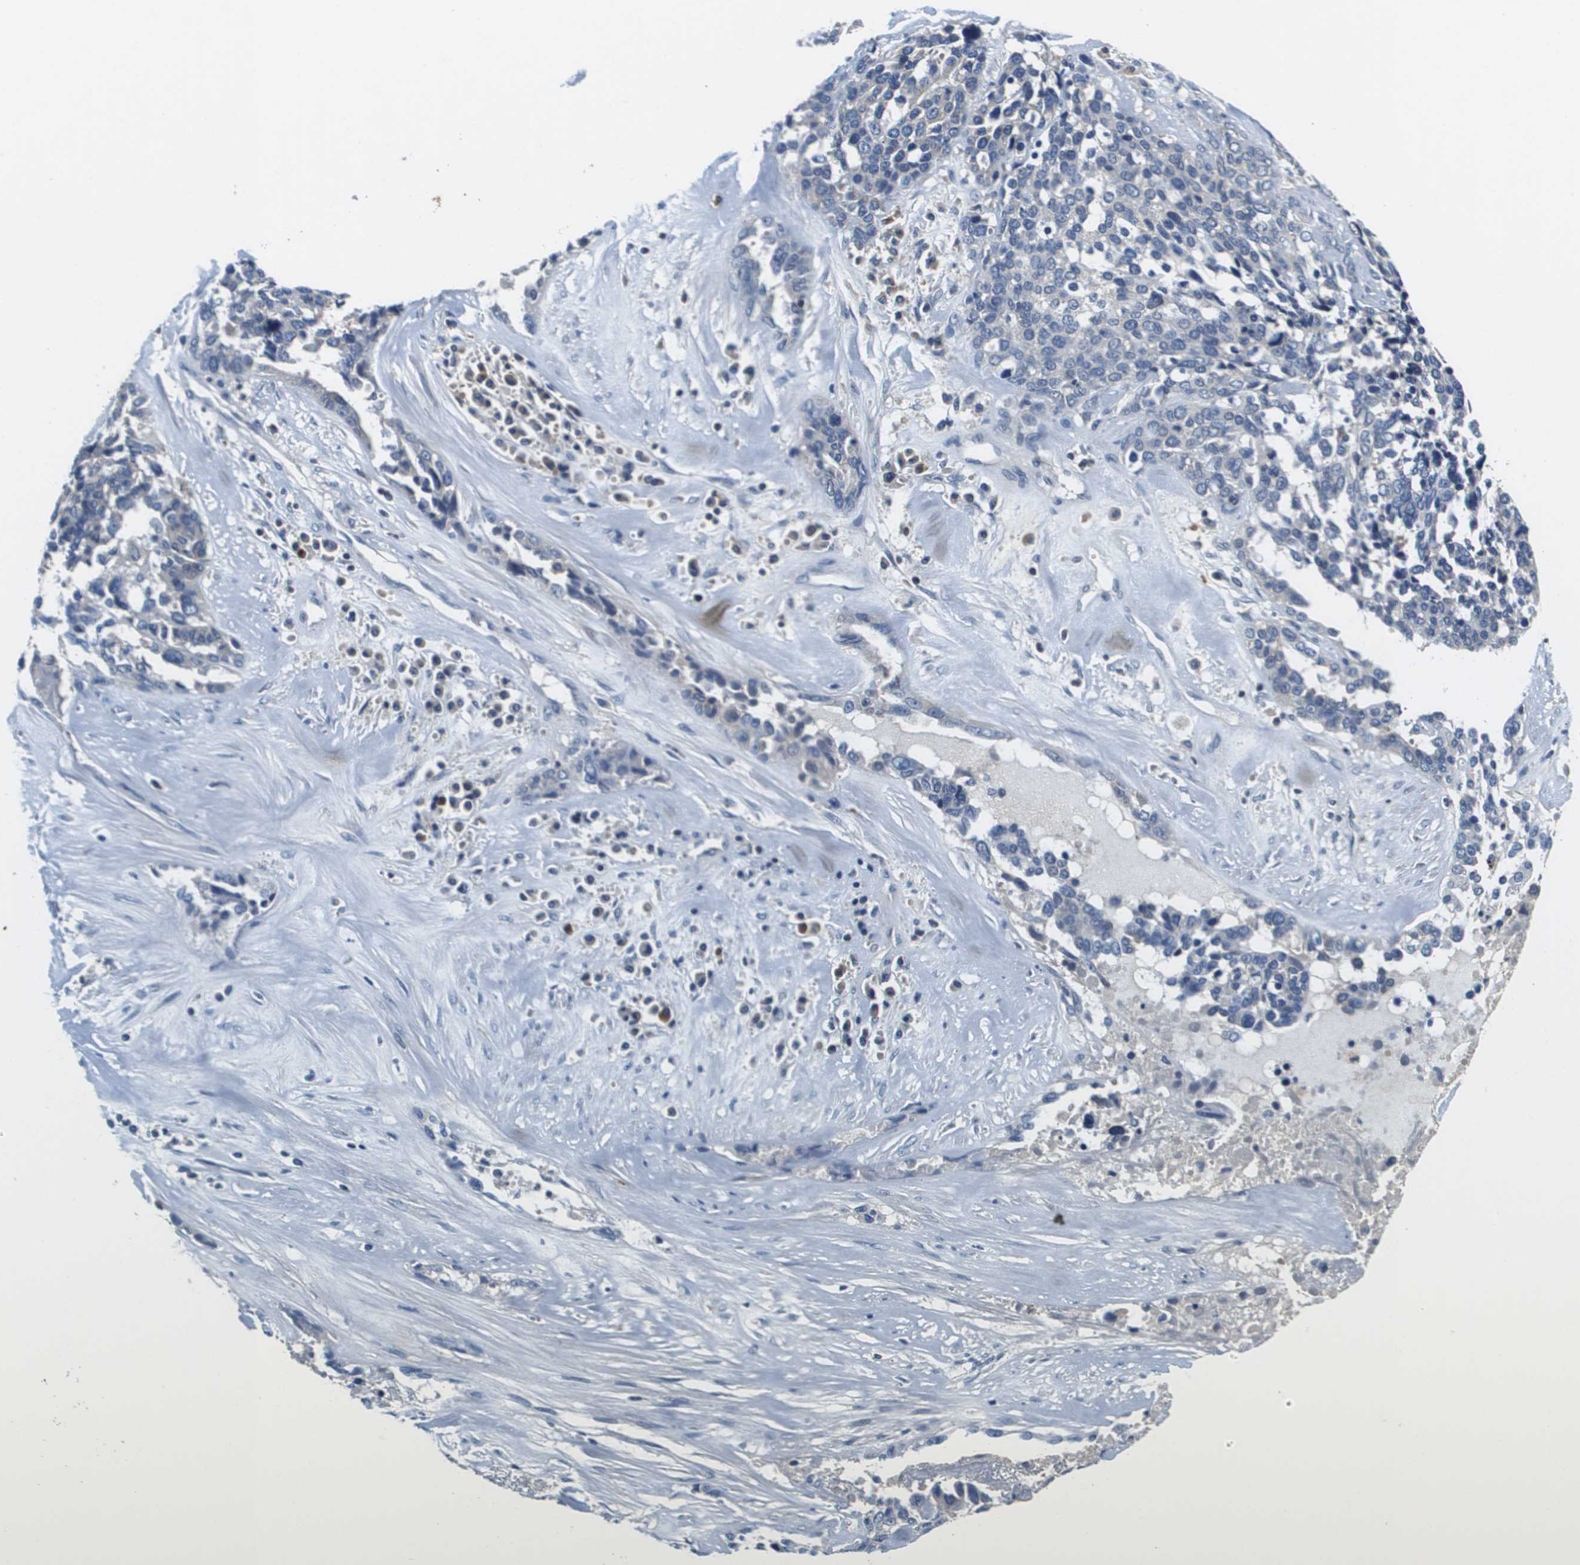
{"staining": {"intensity": "negative", "quantity": "none", "location": "none"}, "tissue": "ovarian cancer", "cell_type": "Tumor cells", "image_type": "cancer", "snomed": [{"axis": "morphology", "description": "Cystadenocarcinoma, serous, NOS"}, {"axis": "topography", "description": "Ovary"}], "caption": "Protein analysis of serous cystadenocarcinoma (ovarian) exhibits no significant expression in tumor cells.", "gene": "KCNQ5", "patient": {"sex": "female", "age": 44}}